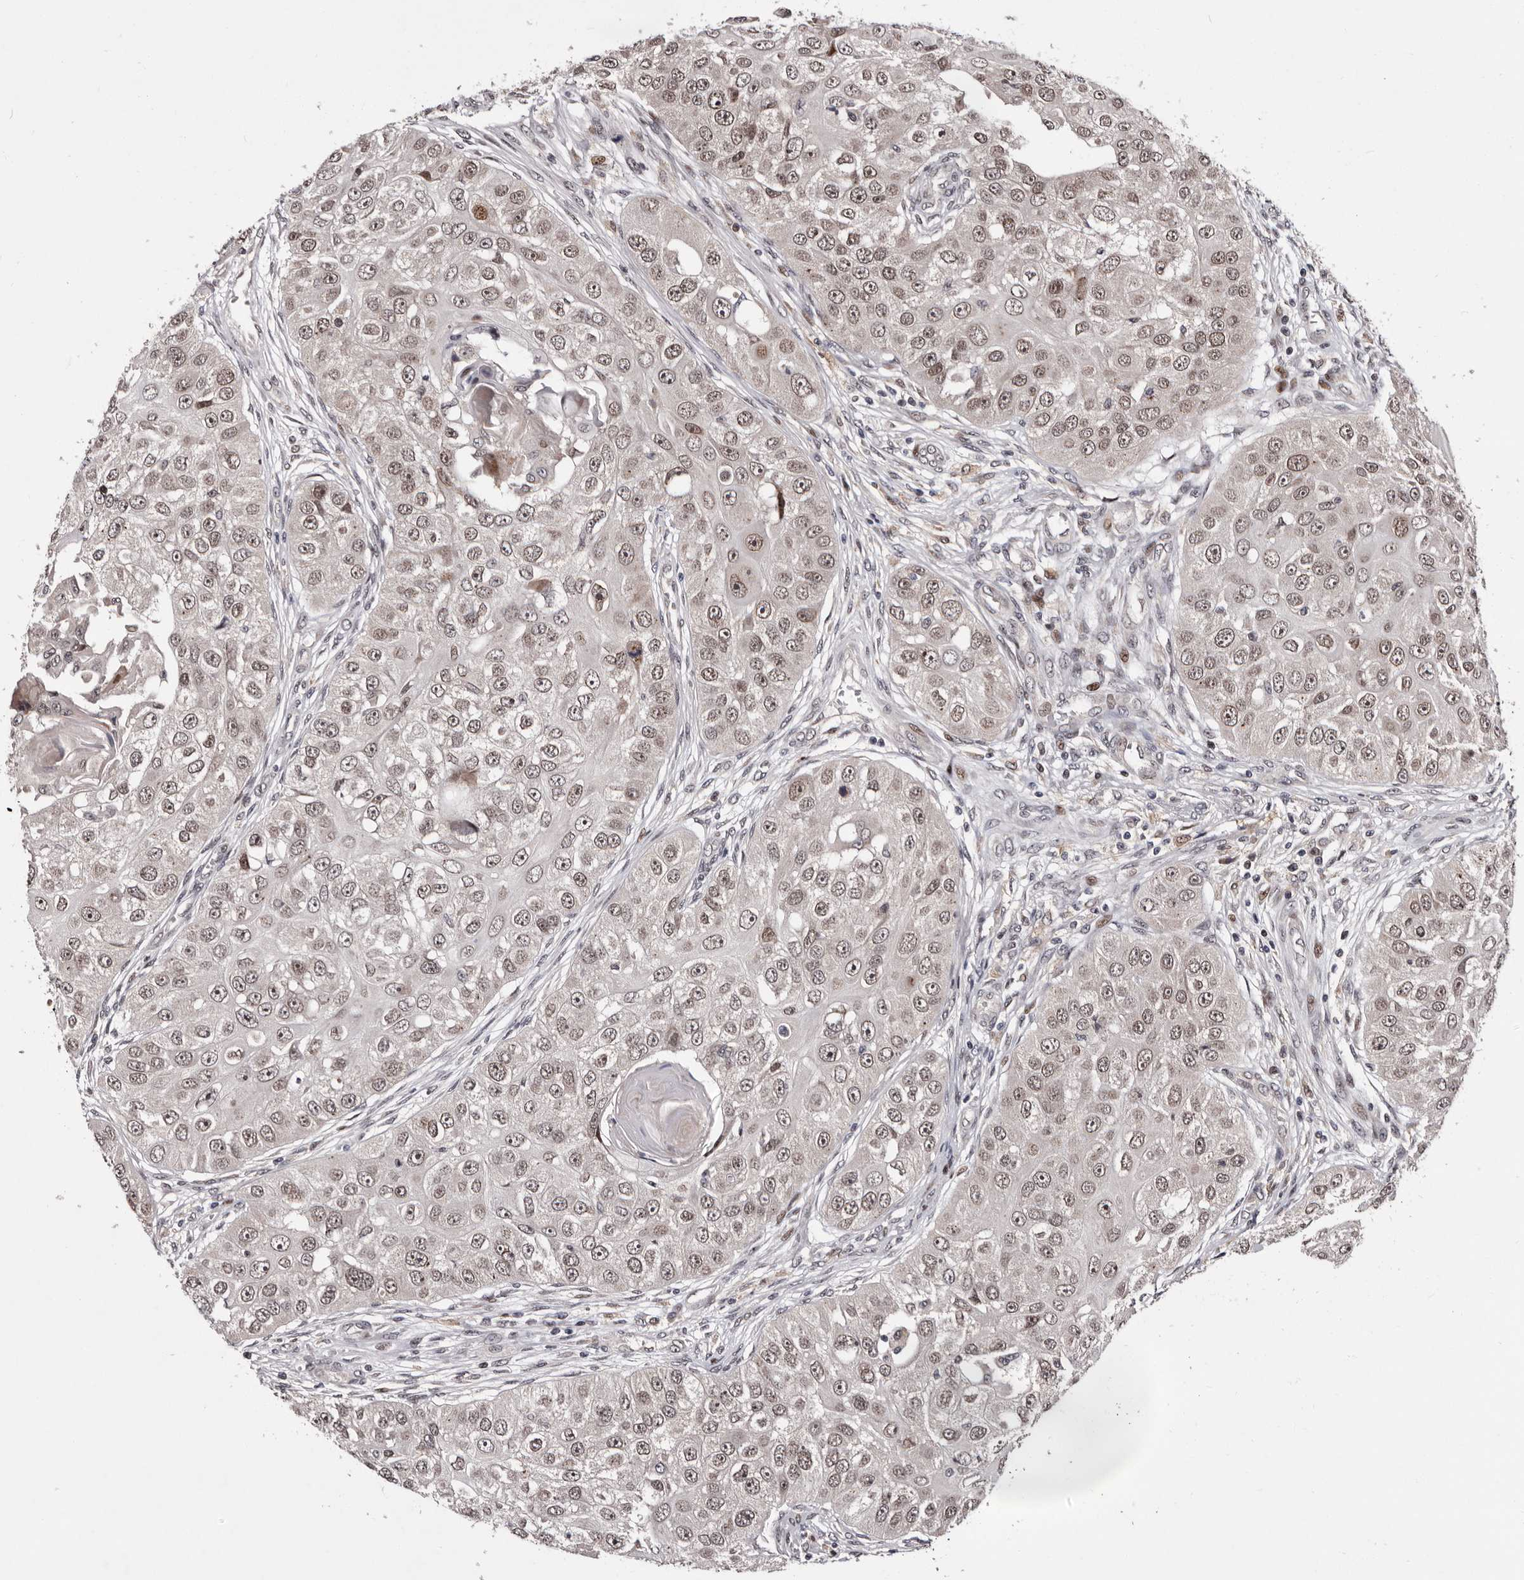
{"staining": {"intensity": "weak", "quantity": ">75%", "location": "cytoplasmic/membranous,nuclear"}, "tissue": "head and neck cancer", "cell_type": "Tumor cells", "image_type": "cancer", "snomed": [{"axis": "morphology", "description": "Normal tissue, NOS"}, {"axis": "morphology", "description": "Squamous cell carcinoma, NOS"}, {"axis": "topography", "description": "Skeletal muscle"}, {"axis": "topography", "description": "Head-Neck"}], "caption": "Immunohistochemical staining of human head and neck cancer (squamous cell carcinoma) shows low levels of weak cytoplasmic/membranous and nuclear expression in about >75% of tumor cells.", "gene": "TNKS", "patient": {"sex": "male", "age": 51}}